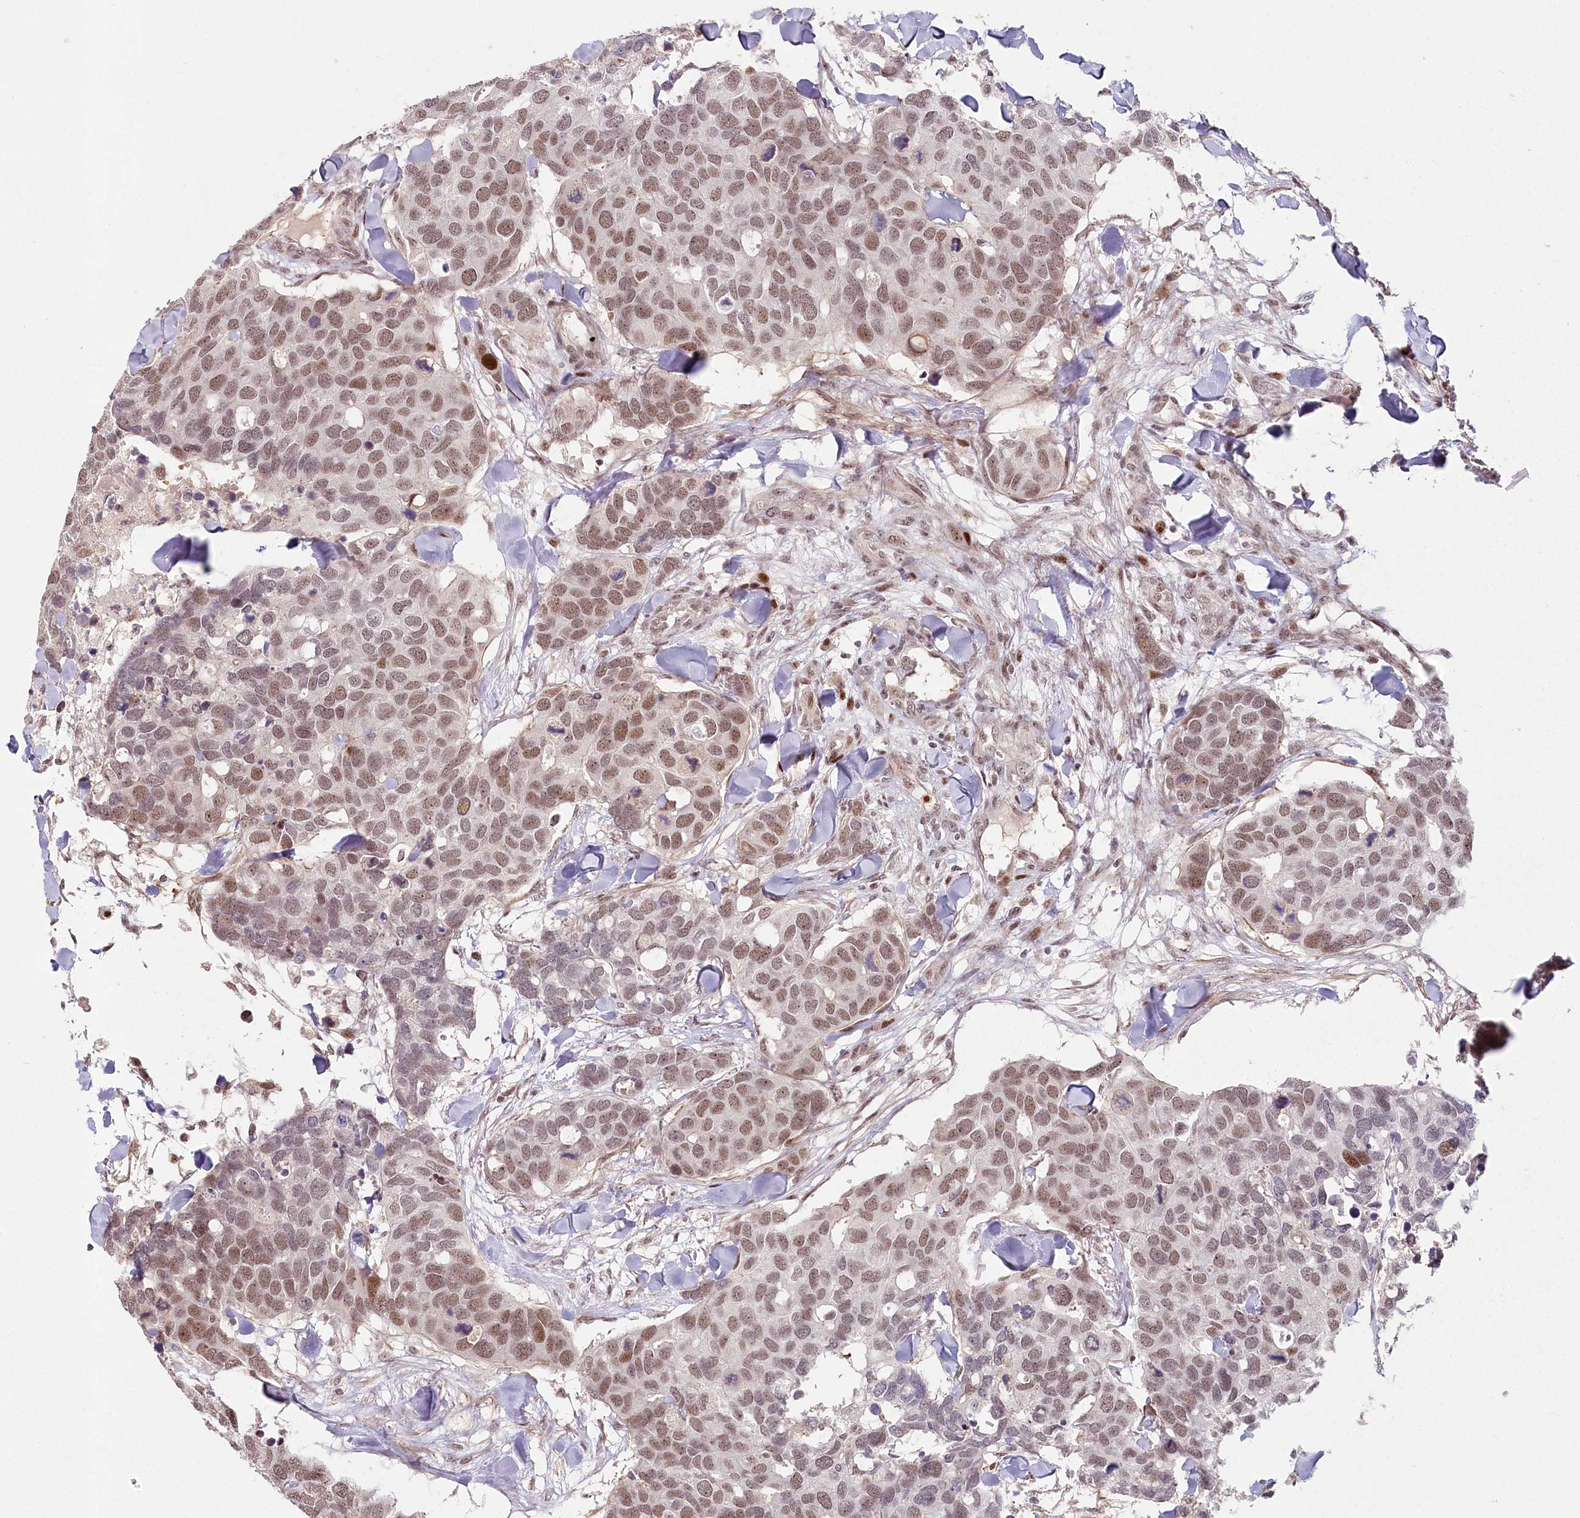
{"staining": {"intensity": "moderate", "quantity": ">75%", "location": "nuclear"}, "tissue": "breast cancer", "cell_type": "Tumor cells", "image_type": "cancer", "snomed": [{"axis": "morphology", "description": "Duct carcinoma"}, {"axis": "topography", "description": "Breast"}], "caption": "Infiltrating ductal carcinoma (breast) was stained to show a protein in brown. There is medium levels of moderate nuclear expression in approximately >75% of tumor cells. (brown staining indicates protein expression, while blue staining denotes nuclei).", "gene": "FAM204A", "patient": {"sex": "female", "age": 83}}